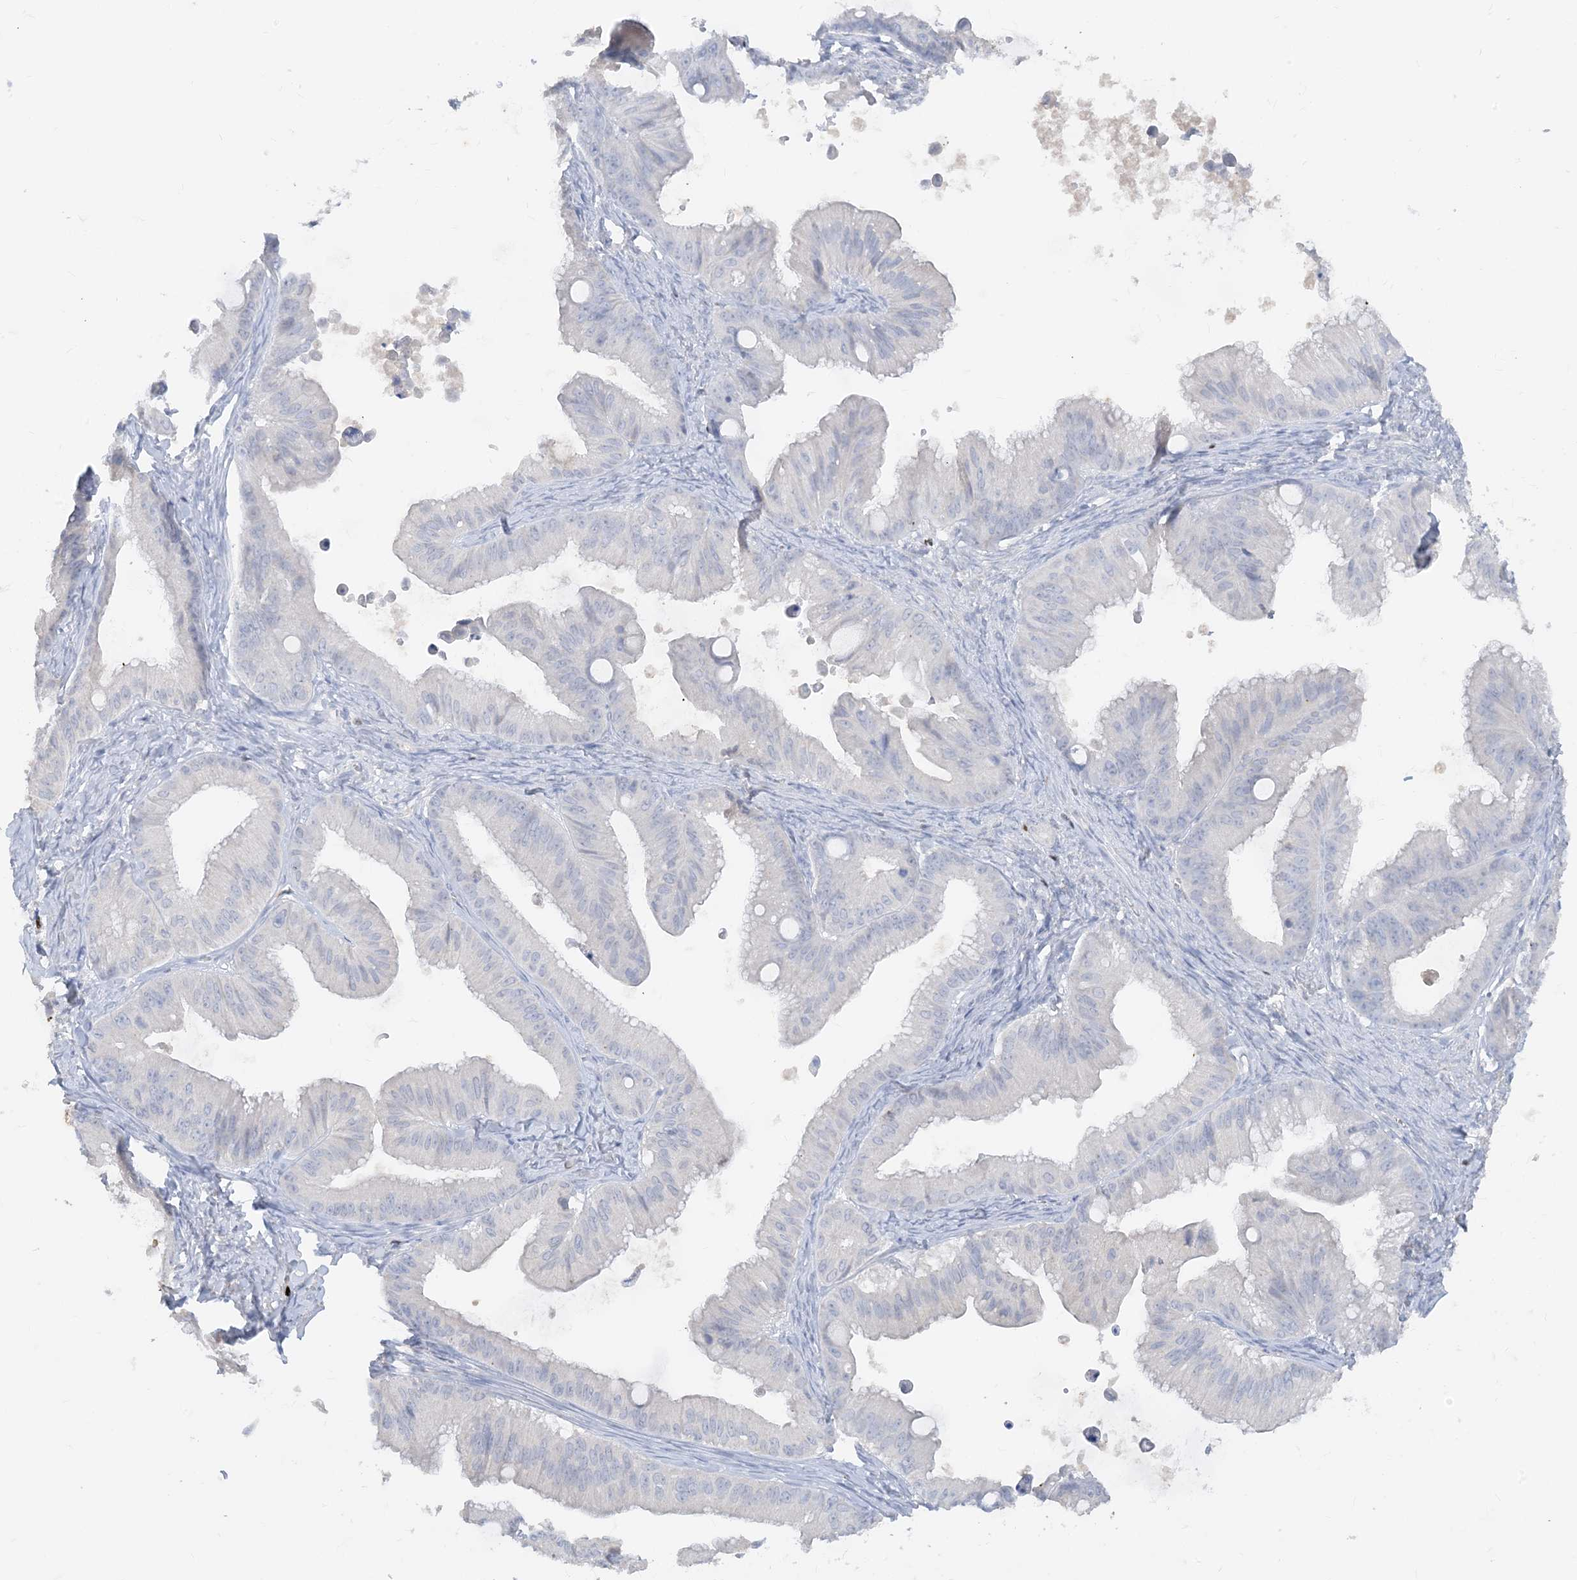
{"staining": {"intensity": "negative", "quantity": "none", "location": "none"}, "tissue": "ovarian cancer", "cell_type": "Tumor cells", "image_type": "cancer", "snomed": [{"axis": "morphology", "description": "Cystadenocarcinoma, mucinous, NOS"}, {"axis": "topography", "description": "Ovary"}], "caption": "The immunohistochemistry micrograph has no significant staining in tumor cells of ovarian cancer (mucinous cystadenocarcinoma) tissue. Nuclei are stained in blue.", "gene": "TBX21", "patient": {"sex": "female", "age": 71}}